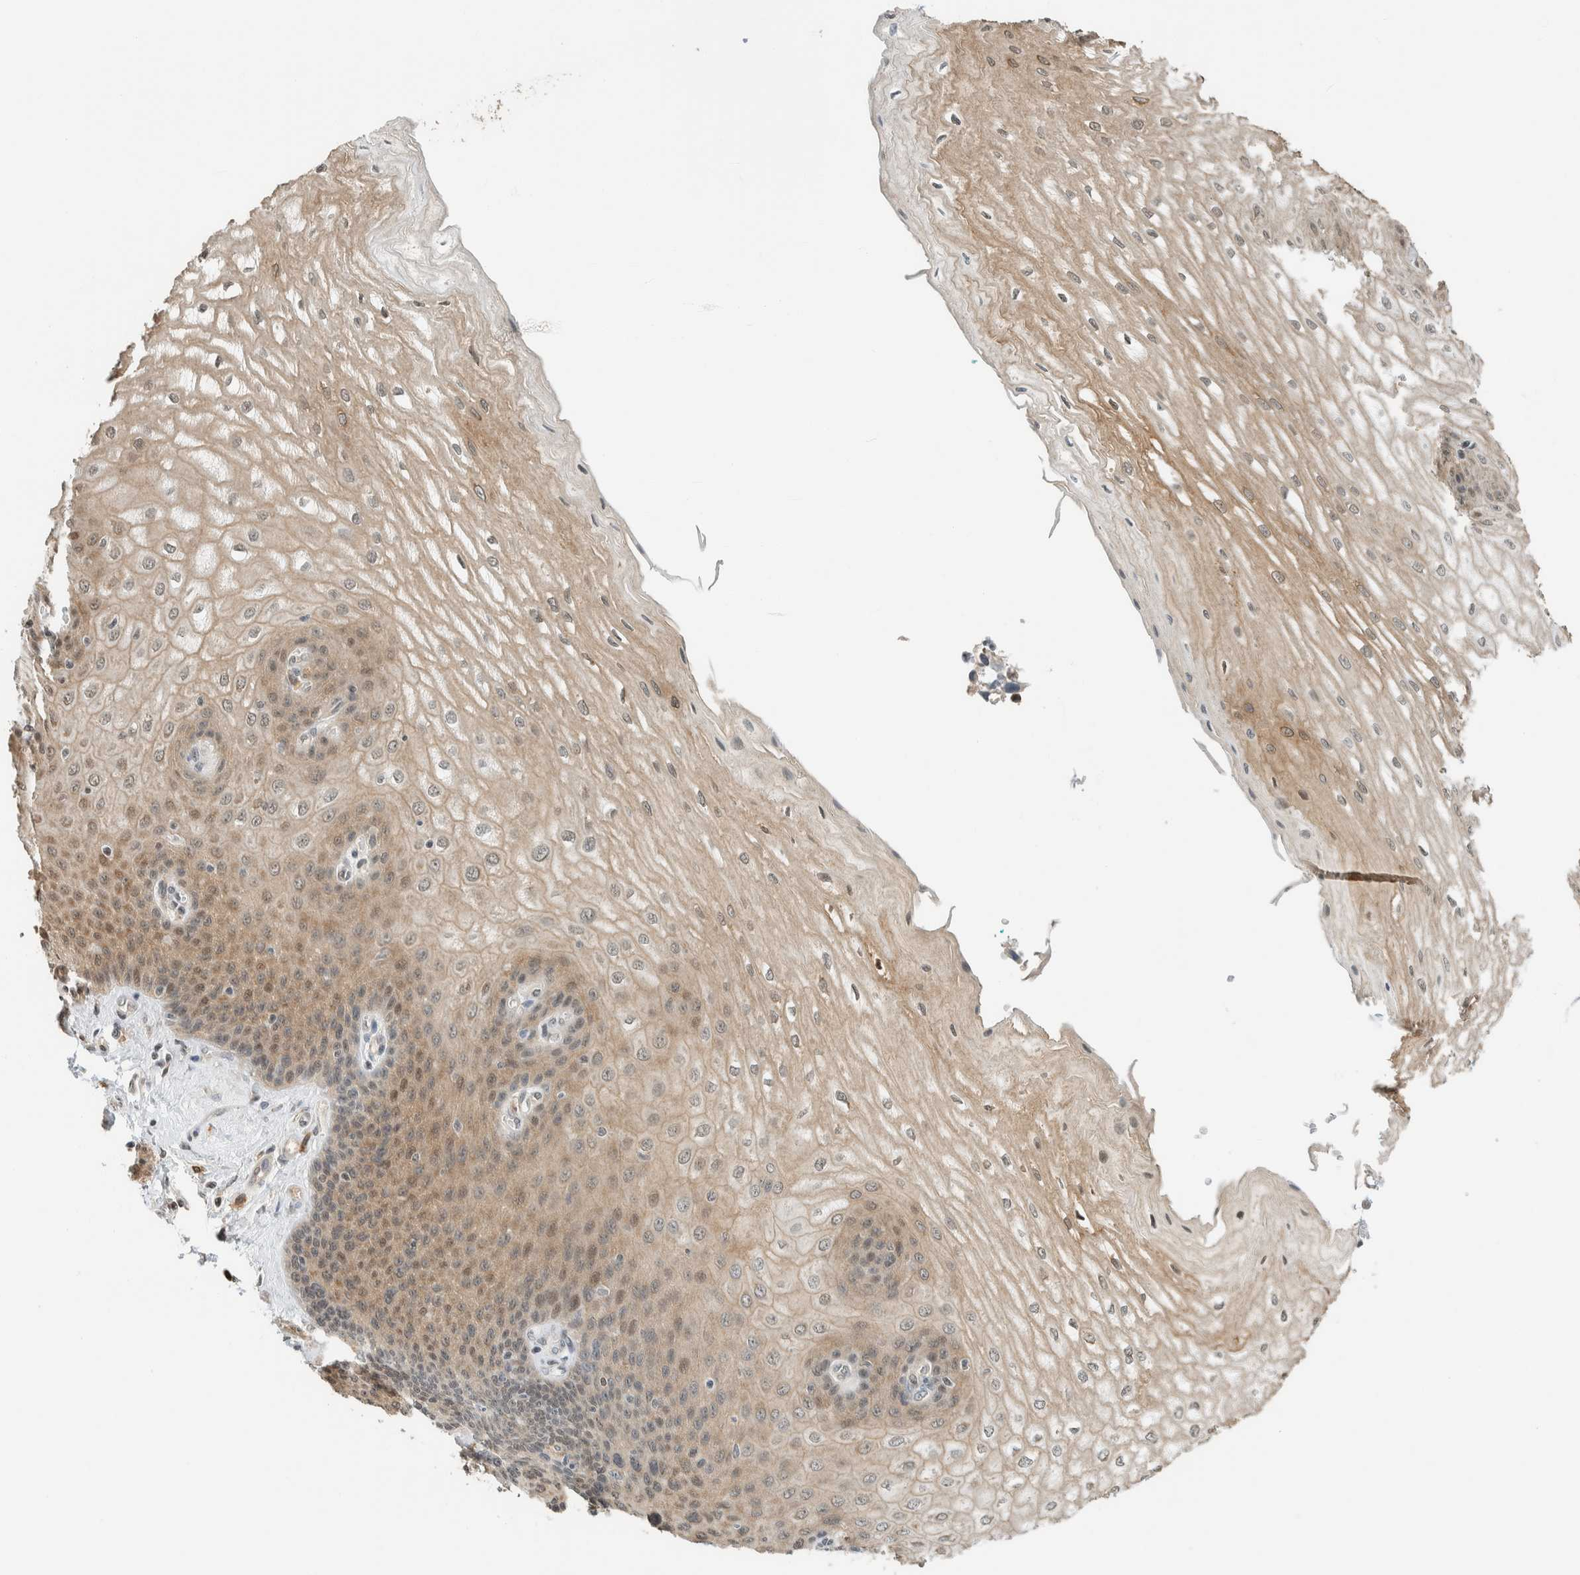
{"staining": {"intensity": "moderate", "quantity": ">75%", "location": "cytoplasmic/membranous,nuclear"}, "tissue": "esophagus", "cell_type": "Squamous epithelial cells", "image_type": "normal", "snomed": [{"axis": "morphology", "description": "Normal tissue, NOS"}, {"axis": "topography", "description": "Esophagus"}], "caption": "The photomicrograph shows immunohistochemical staining of normal esophagus. There is moderate cytoplasmic/membranous,nuclear expression is identified in about >75% of squamous epithelial cells.", "gene": "NIBAN2", "patient": {"sex": "male", "age": 54}}